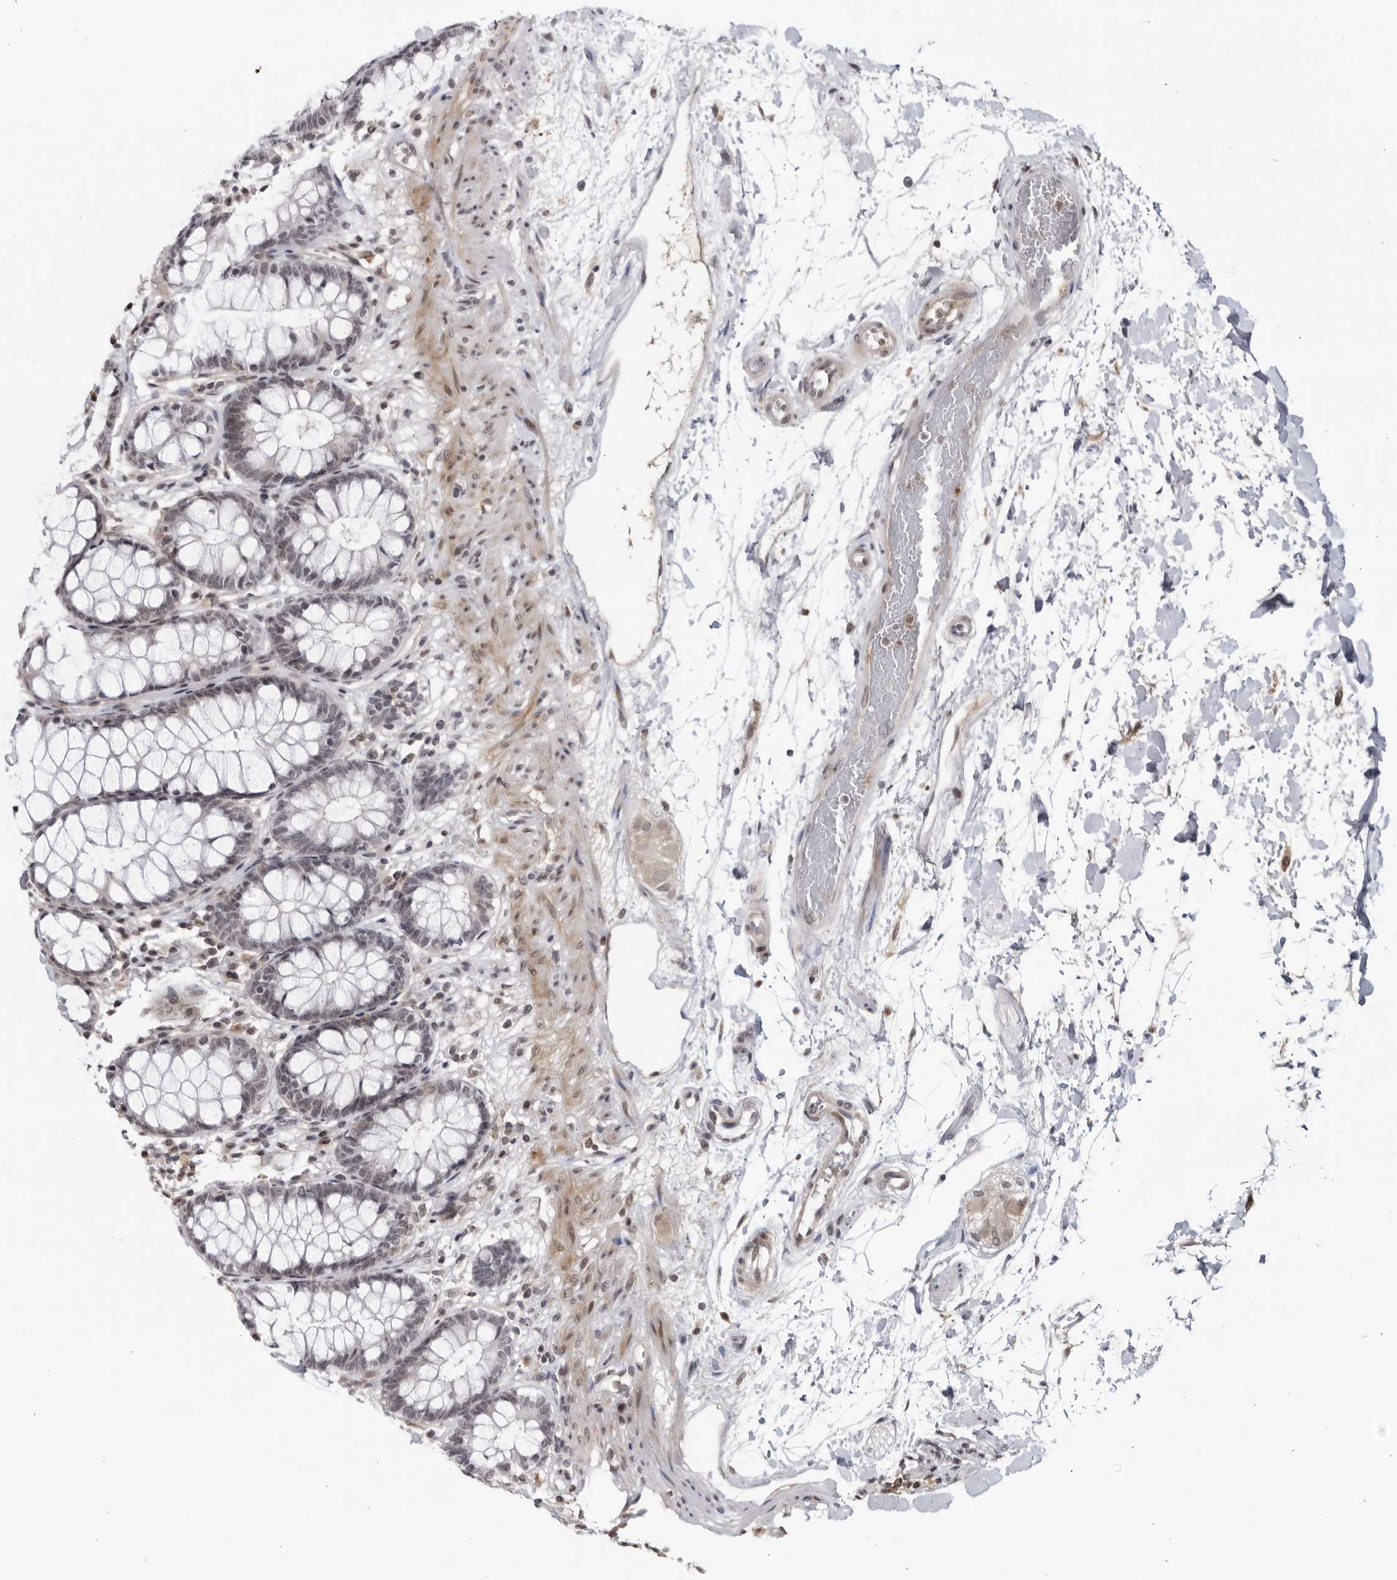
{"staining": {"intensity": "negative", "quantity": "none", "location": "none"}, "tissue": "rectum", "cell_type": "Glandular cells", "image_type": "normal", "snomed": [{"axis": "morphology", "description": "Normal tissue, NOS"}, {"axis": "topography", "description": "Rectum"}], "caption": "This micrograph is of unremarkable rectum stained with IHC to label a protein in brown with the nuclei are counter-stained blue. There is no positivity in glandular cells.", "gene": "DTL", "patient": {"sex": "male", "age": 64}}